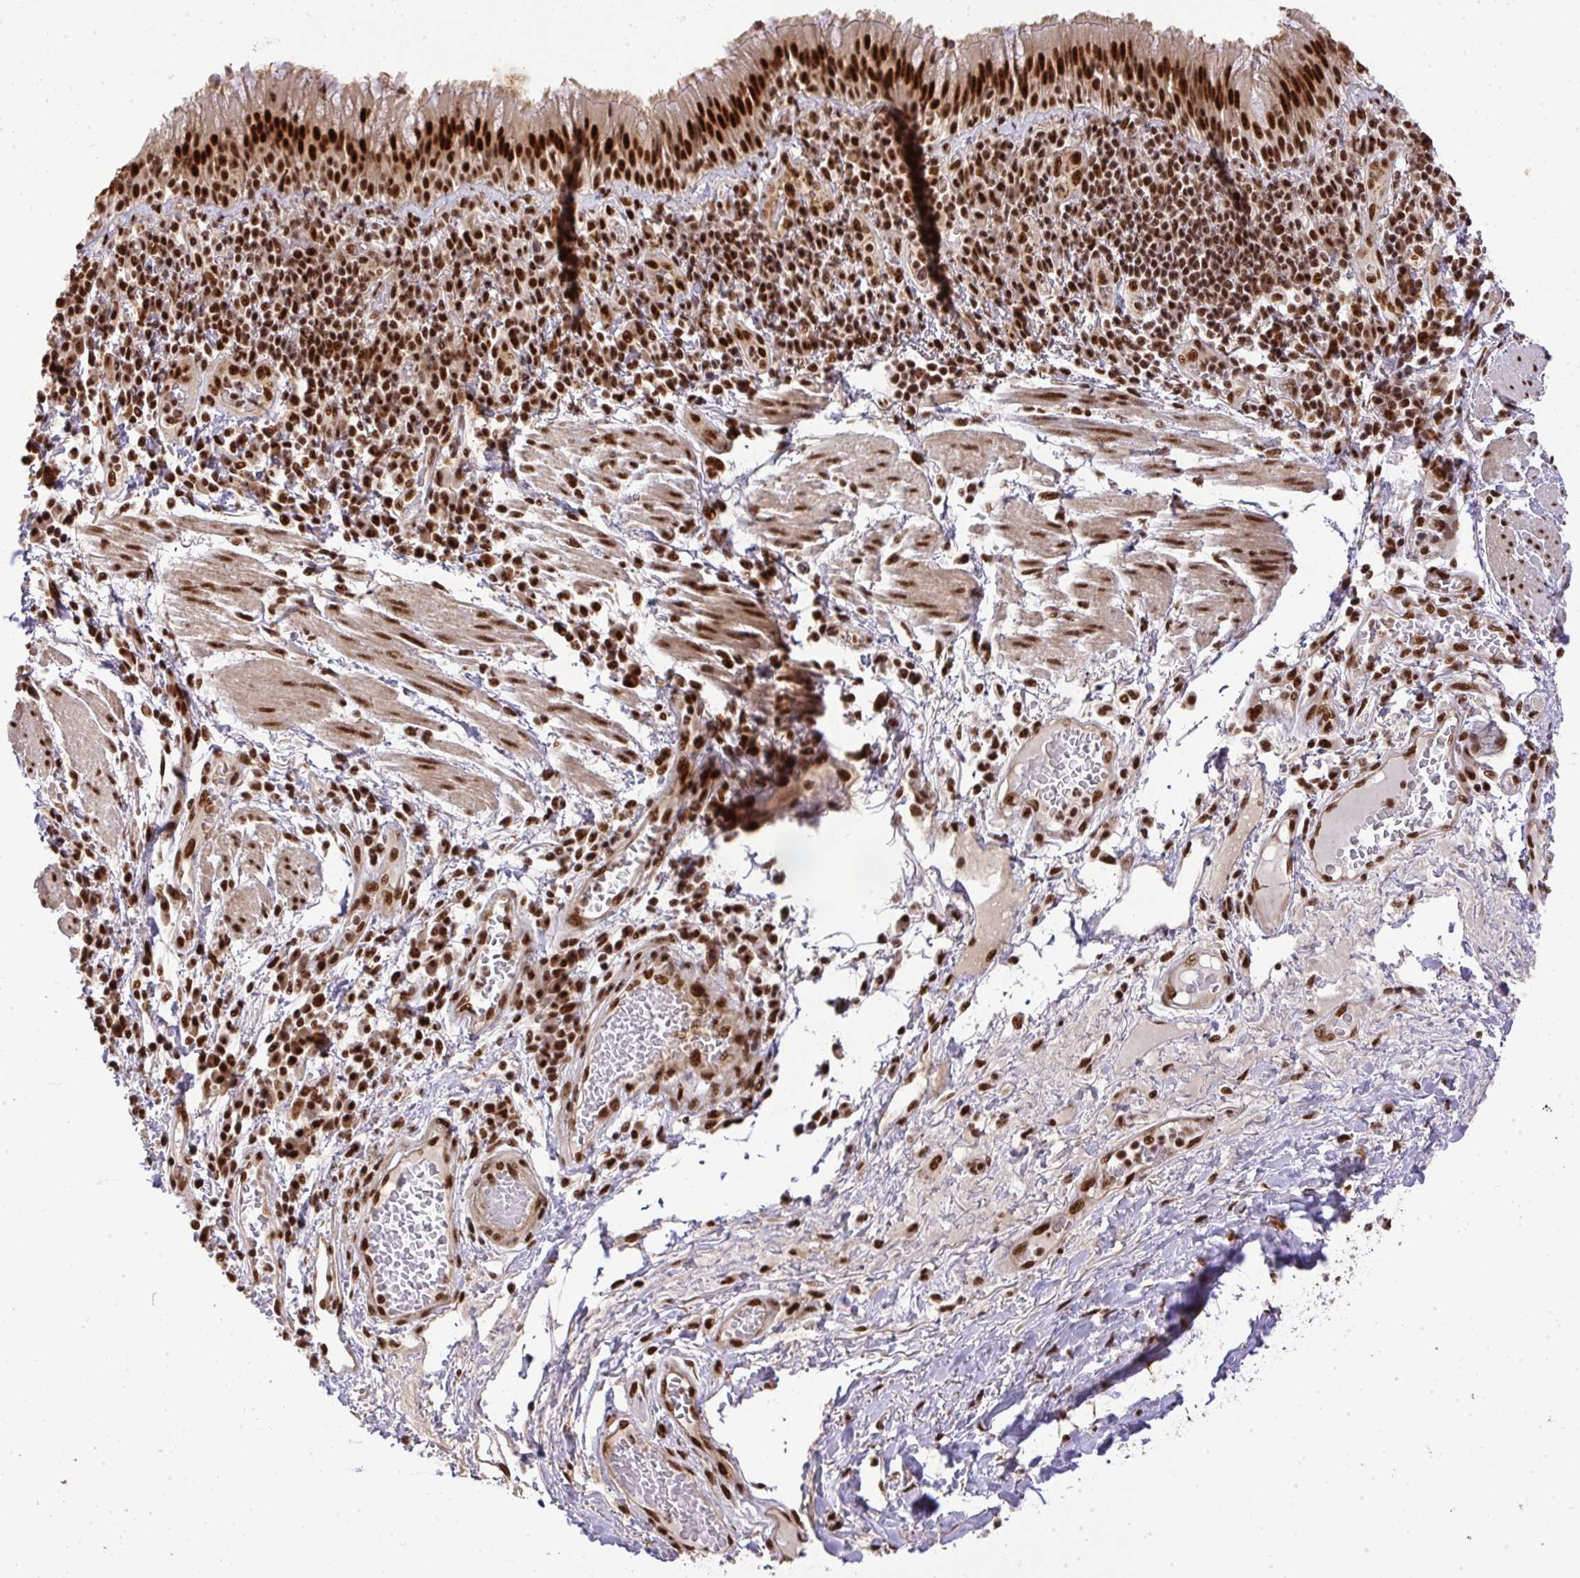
{"staining": {"intensity": "strong", "quantity": ">75%", "location": "nuclear"}, "tissue": "bronchus", "cell_type": "Respiratory epithelial cells", "image_type": "normal", "snomed": [{"axis": "morphology", "description": "Normal tissue, NOS"}, {"axis": "topography", "description": "Cartilage tissue"}, {"axis": "topography", "description": "Bronchus"}], "caption": "IHC of unremarkable human bronchus demonstrates high levels of strong nuclear staining in approximately >75% of respiratory epithelial cells. (brown staining indicates protein expression, while blue staining denotes nuclei).", "gene": "U2AF1L4", "patient": {"sex": "male", "age": 56}}